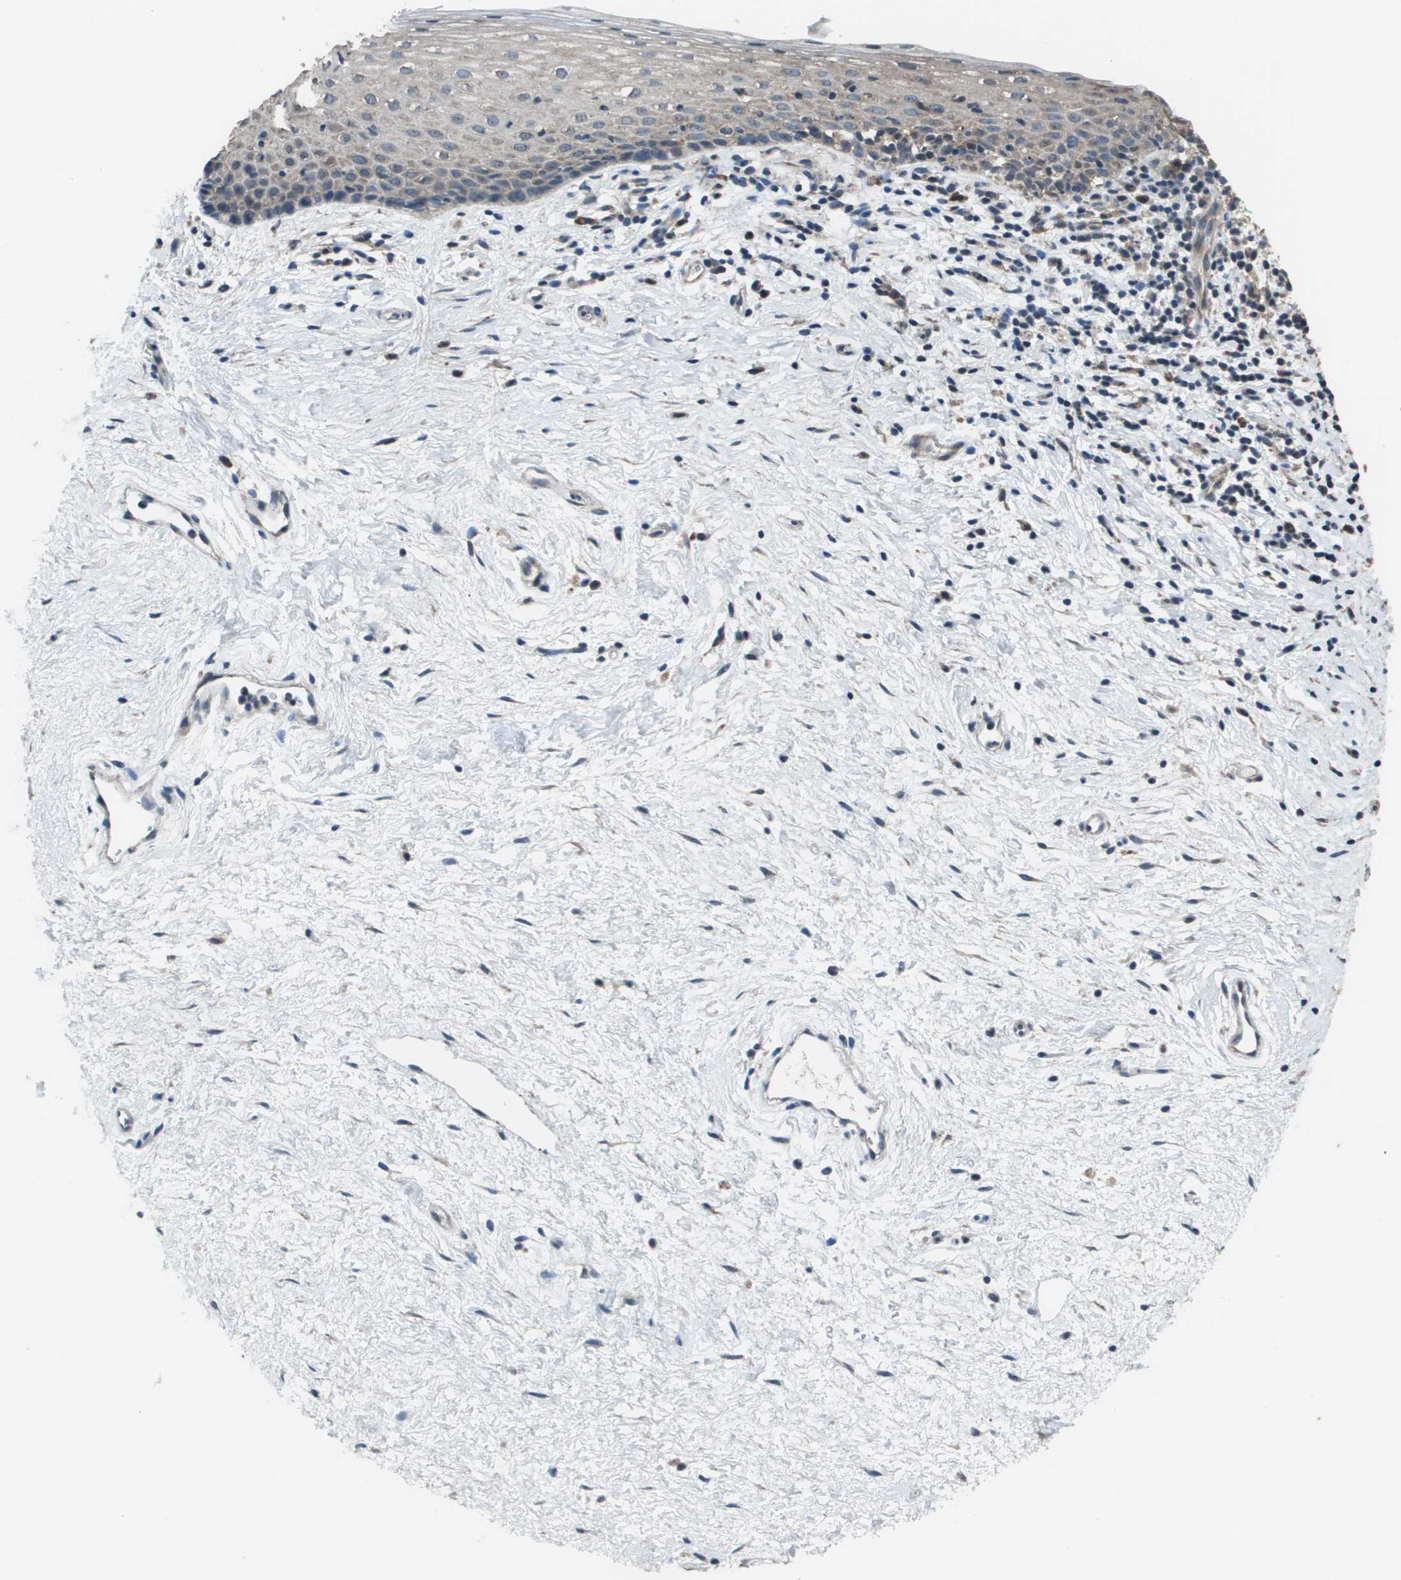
{"staining": {"intensity": "weak", "quantity": "25%-75%", "location": "cytoplasmic/membranous"}, "tissue": "vagina", "cell_type": "Squamous epithelial cells", "image_type": "normal", "snomed": [{"axis": "morphology", "description": "Normal tissue, NOS"}, {"axis": "topography", "description": "Vagina"}], "caption": "Immunohistochemistry (IHC) staining of unremarkable vagina, which exhibits low levels of weak cytoplasmic/membranous staining in about 25%-75% of squamous epithelial cells indicating weak cytoplasmic/membranous protein positivity. The staining was performed using DAB (3,3'-diaminobenzidine) (brown) for protein detection and nuclei were counterstained in hematoxylin (blue).", "gene": "GOSR2", "patient": {"sex": "female", "age": 44}}